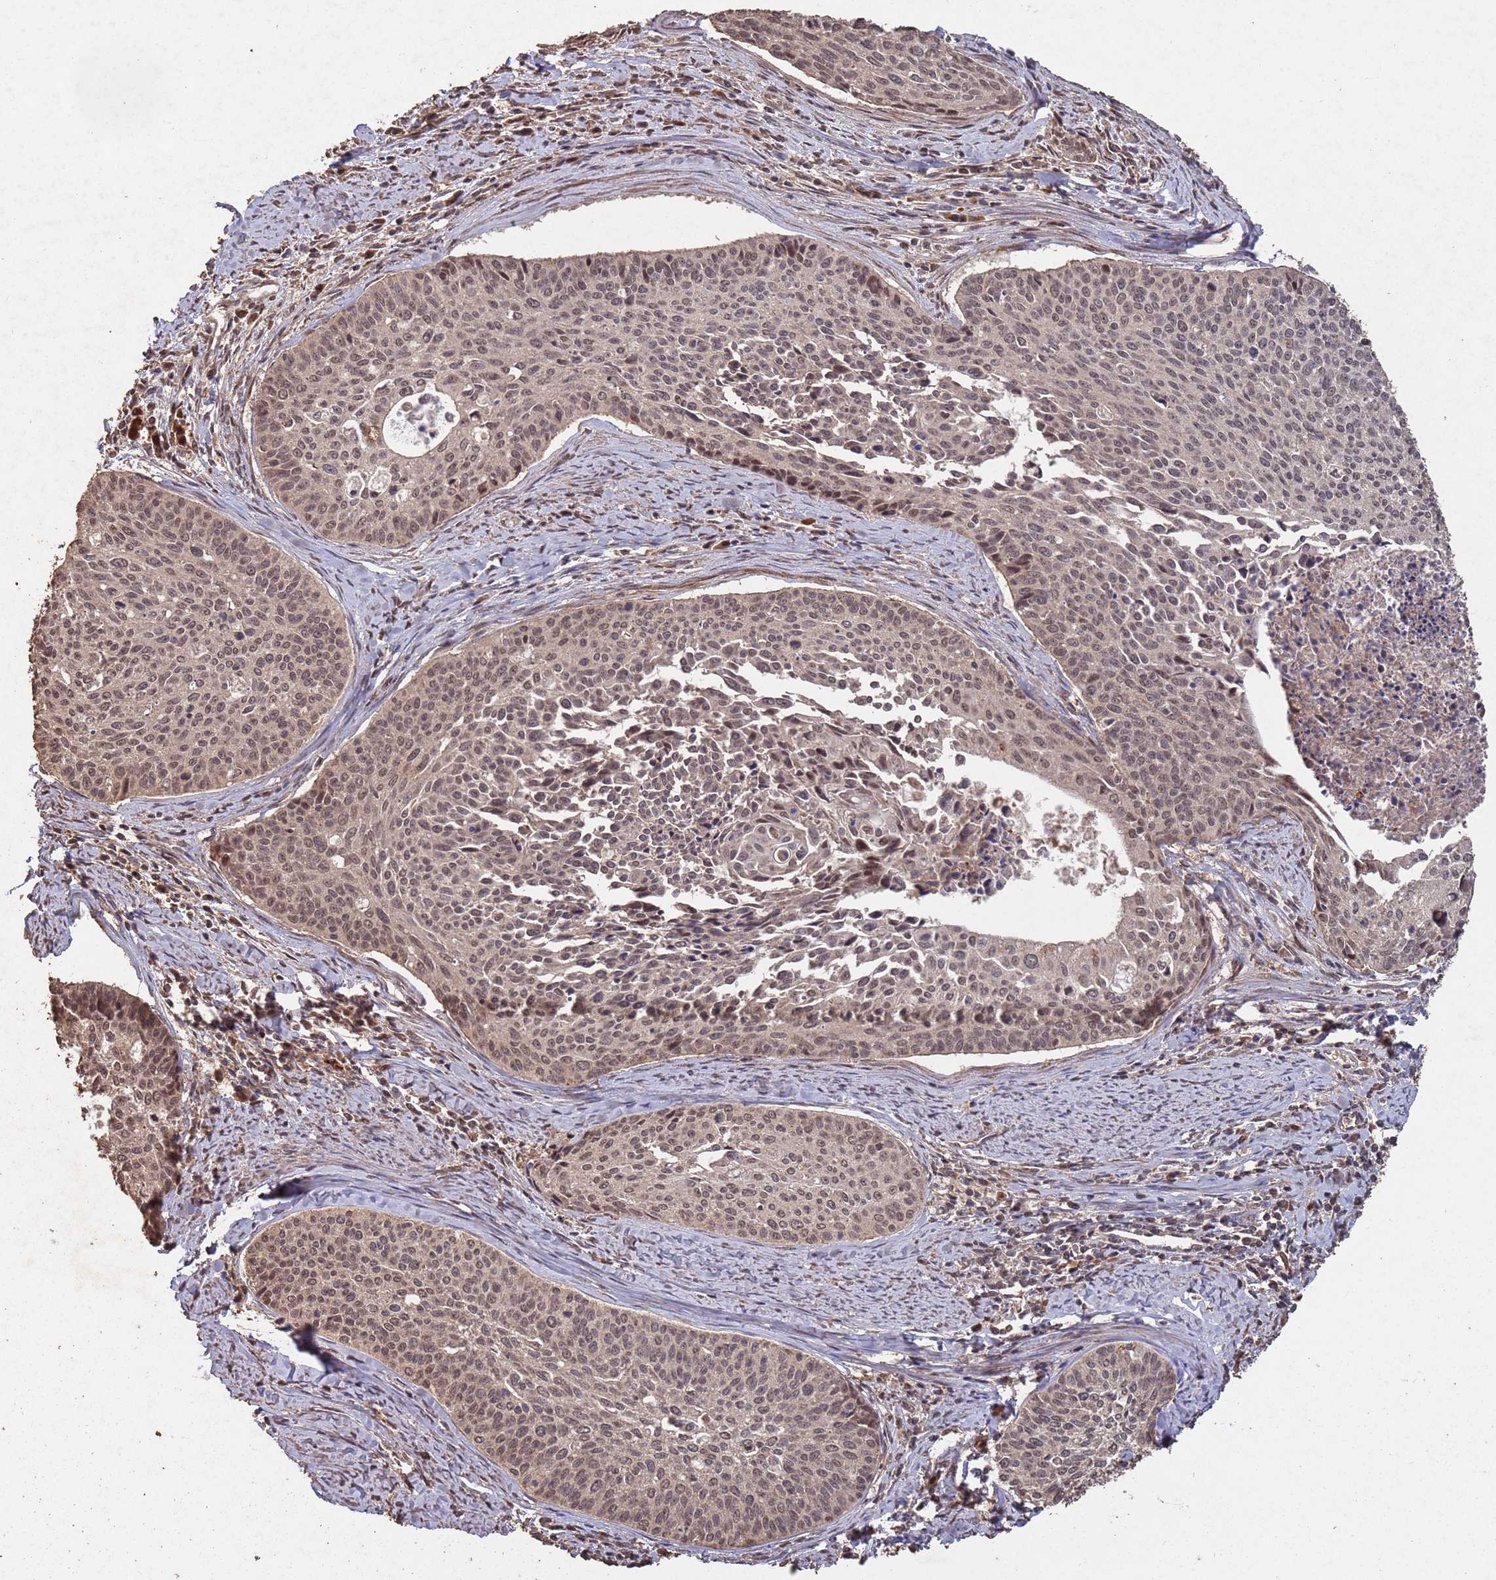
{"staining": {"intensity": "moderate", "quantity": ">75%", "location": "nuclear"}, "tissue": "cervical cancer", "cell_type": "Tumor cells", "image_type": "cancer", "snomed": [{"axis": "morphology", "description": "Squamous cell carcinoma, NOS"}, {"axis": "topography", "description": "Cervix"}], "caption": "A photomicrograph of human cervical cancer stained for a protein reveals moderate nuclear brown staining in tumor cells.", "gene": "FRAT1", "patient": {"sex": "female", "age": 55}}